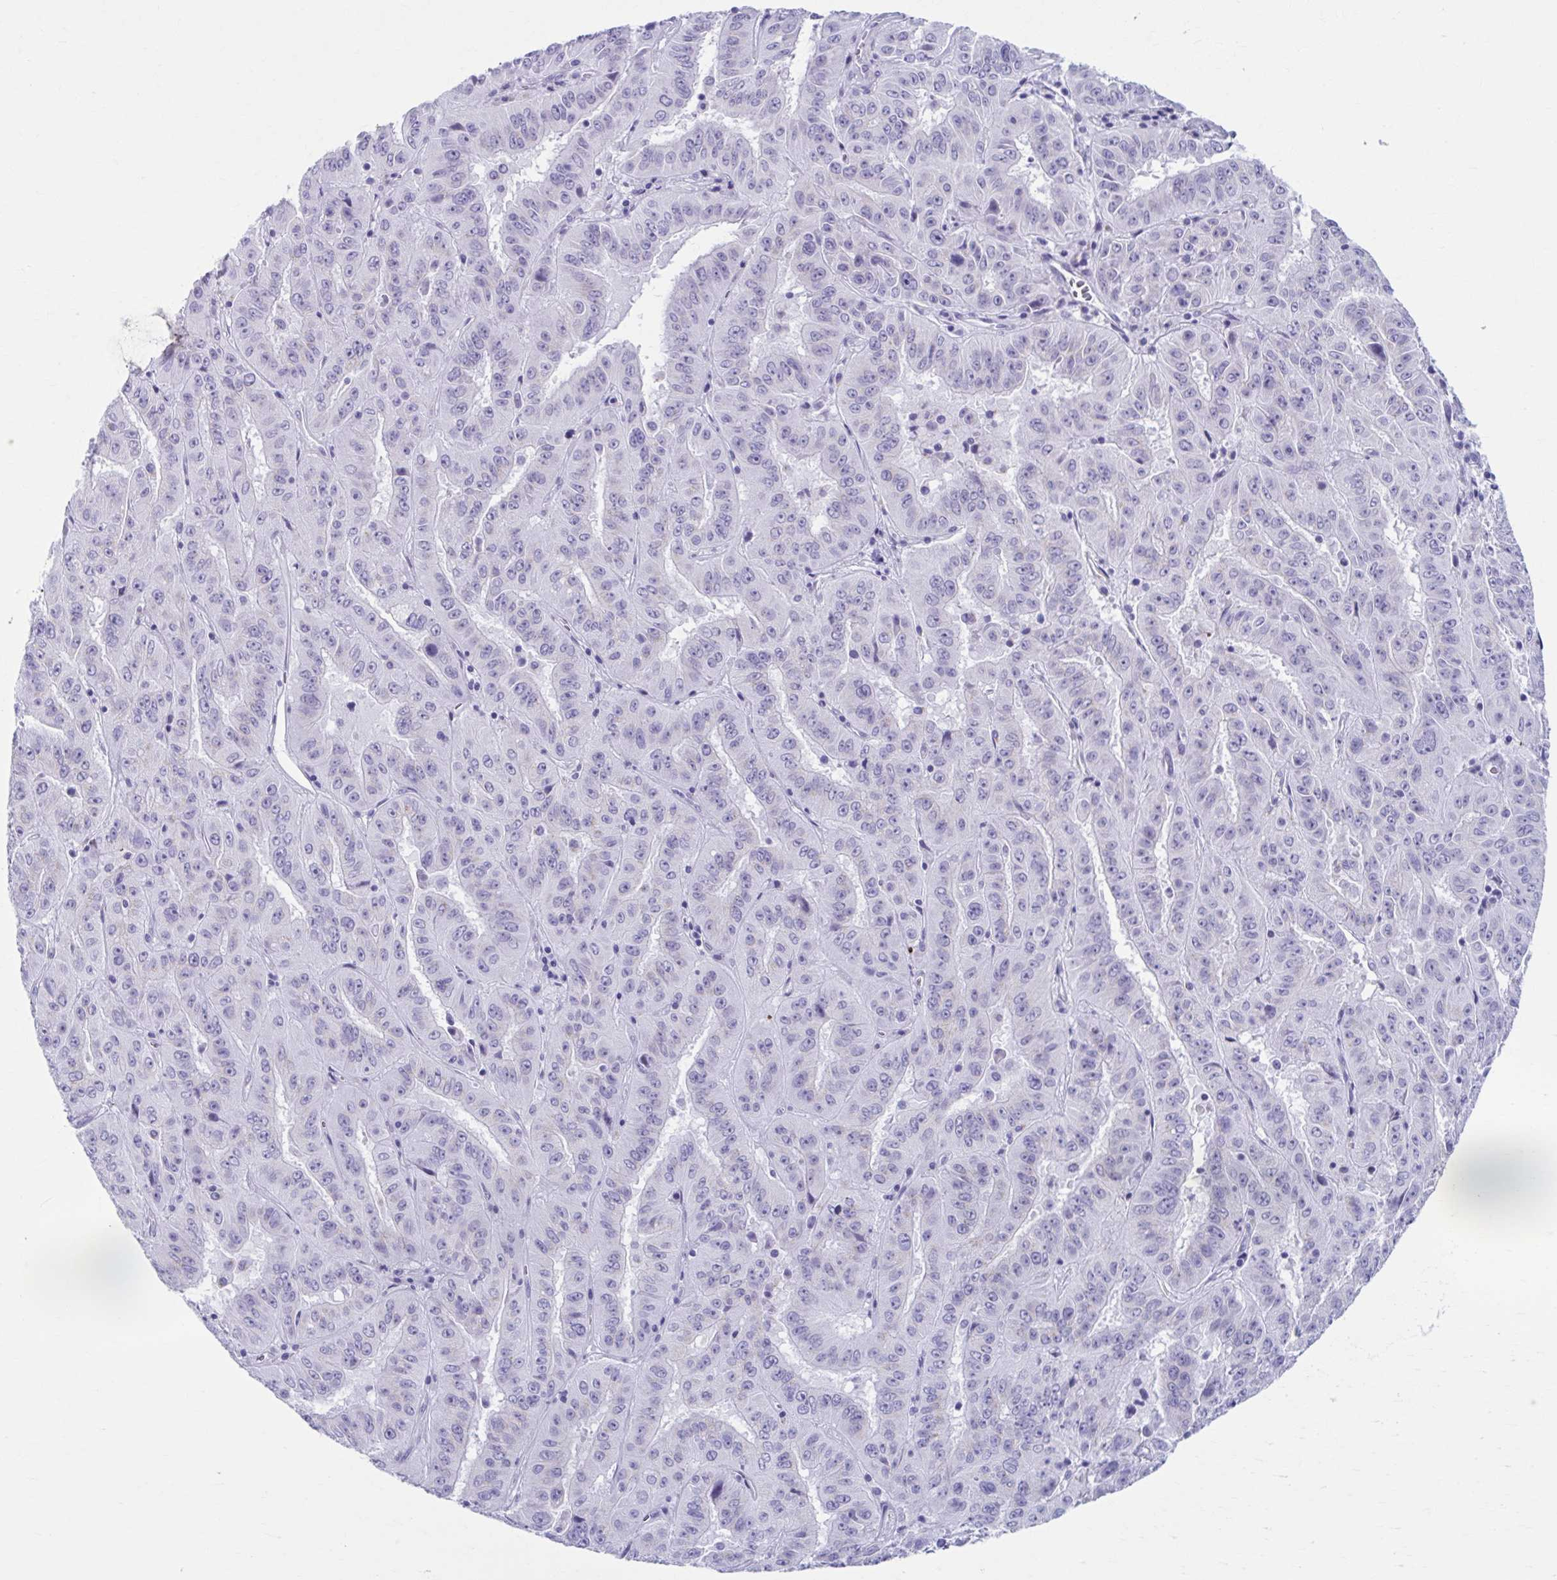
{"staining": {"intensity": "negative", "quantity": "none", "location": "none"}, "tissue": "pancreatic cancer", "cell_type": "Tumor cells", "image_type": "cancer", "snomed": [{"axis": "morphology", "description": "Adenocarcinoma, NOS"}, {"axis": "topography", "description": "Pancreas"}], "caption": "DAB (3,3'-diaminobenzidine) immunohistochemical staining of pancreatic cancer displays no significant positivity in tumor cells.", "gene": "KCNE2", "patient": {"sex": "male", "age": 63}}